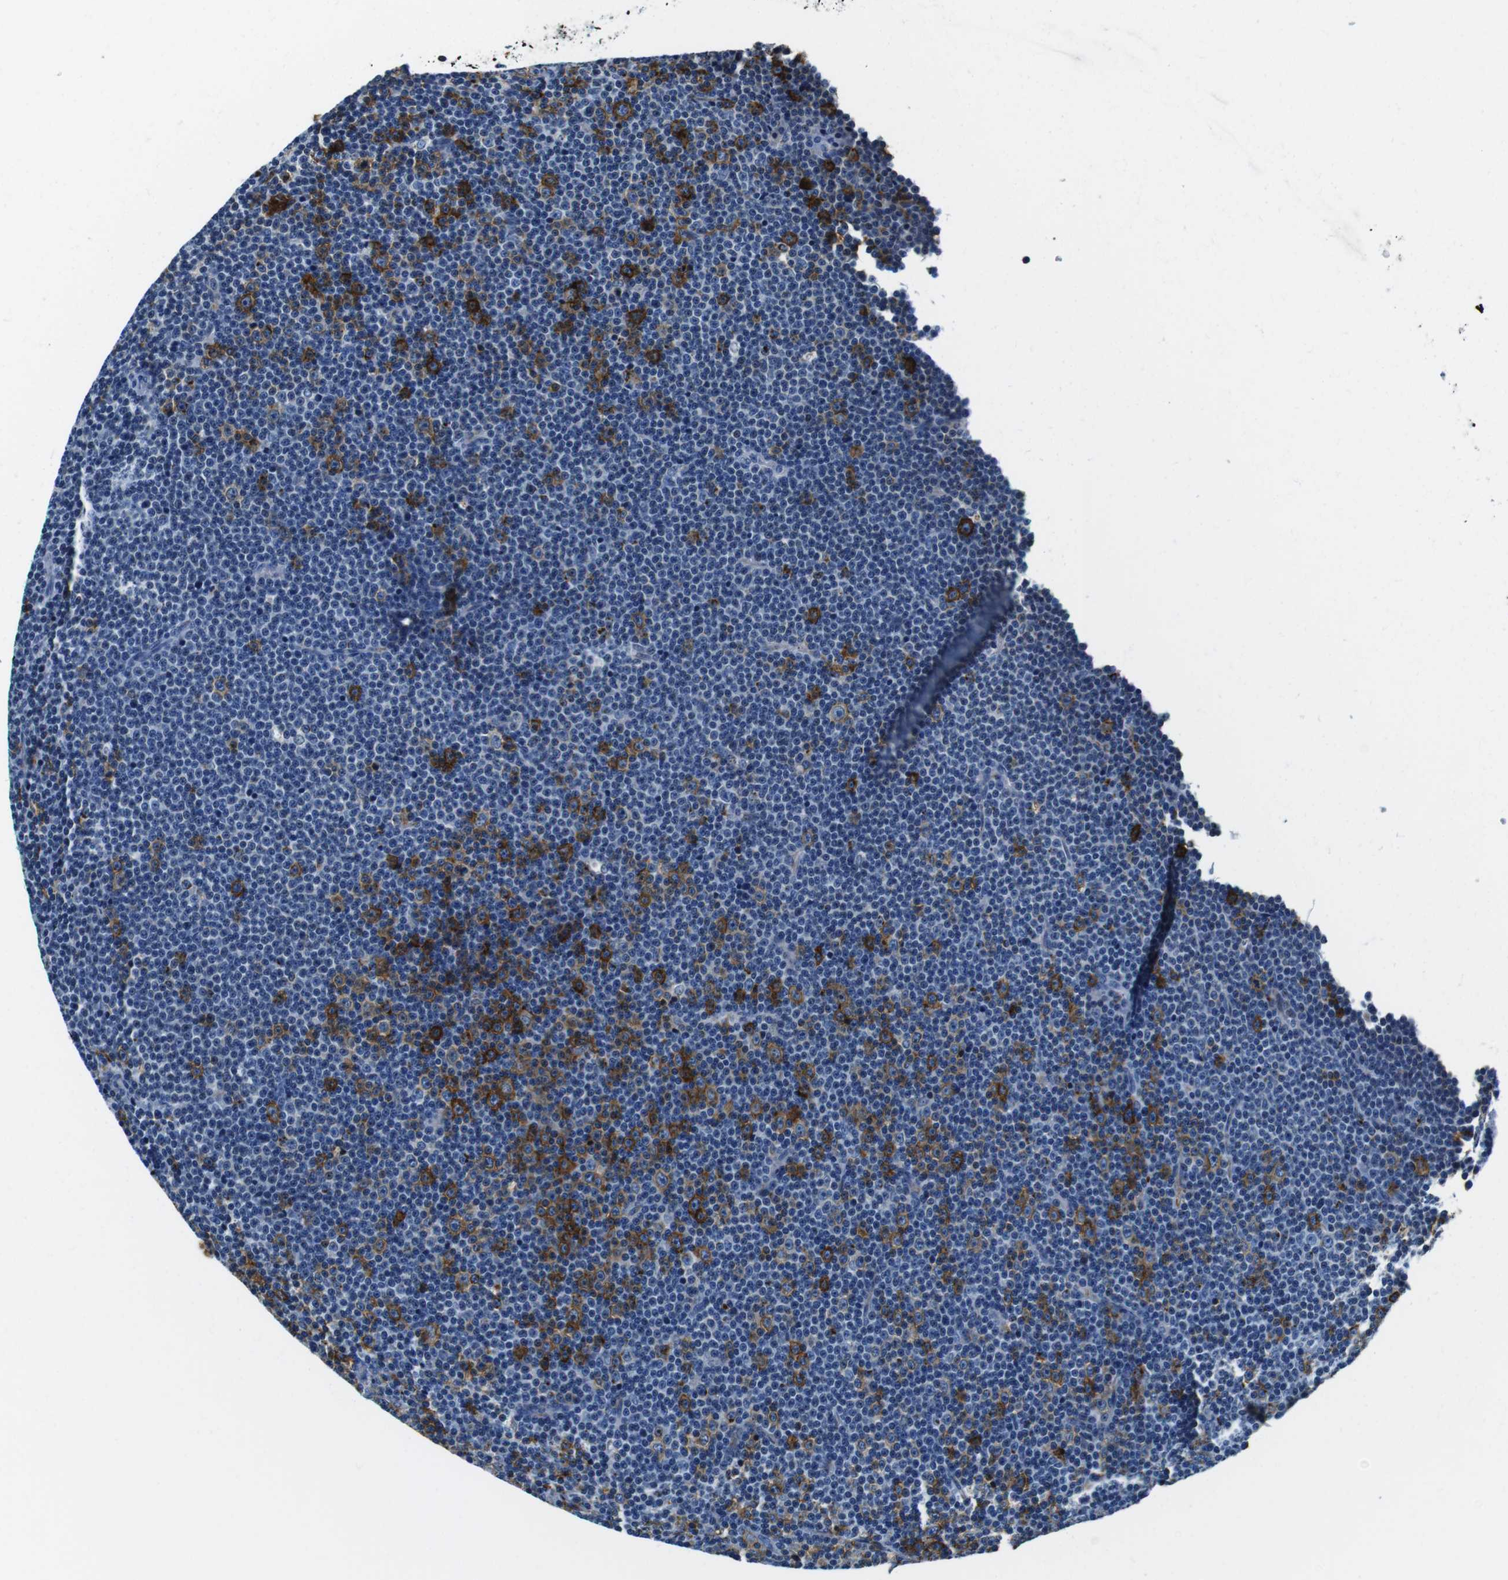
{"staining": {"intensity": "strong", "quantity": "<25%", "location": "cytoplasmic/membranous"}, "tissue": "lymphoma", "cell_type": "Tumor cells", "image_type": "cancer", "snomed": [{"axis": "morphology", "description": "Malignant lymphoma, non-Hodgkin's type, Low grade"}, {"axis": "topography", "description": "Lymph node"}], "caption": "This histopathology image reveals lymphoma stained with IHC to label a protein in brown. The cytoplasmic/membranous of tumor cells show strong positivity for the protein. Nuclei are counter-stained blue.", "gene": "HLA-DRB1", "patient": {"sex": "female", "age": 67}}